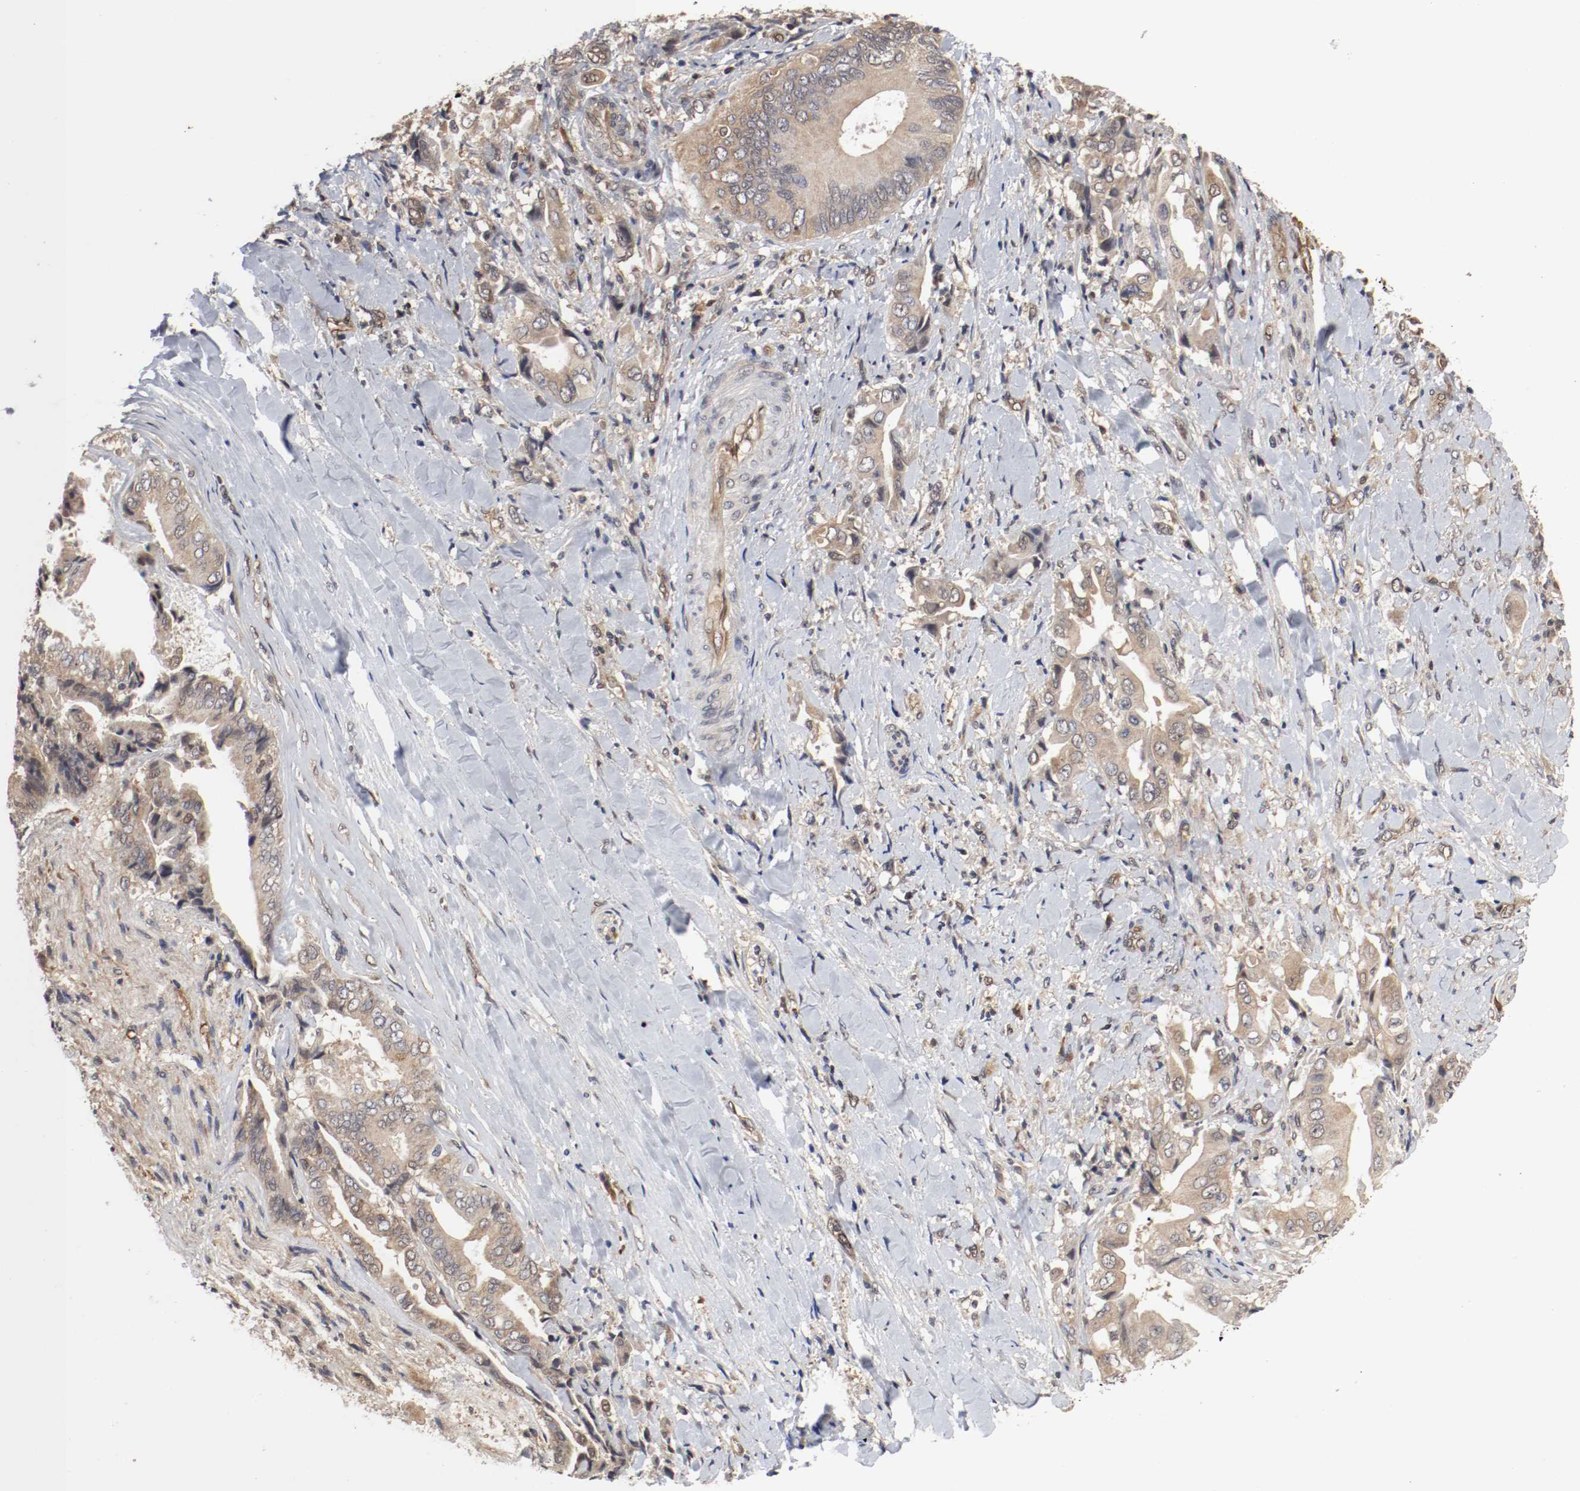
{"staining": {"intensity": "moderate", "quantity": ">75%", "location": "cytoplasmic/membranous,nuclear"}, "tissue": "liver cancer", "cell_type": "Tumor cells", "image_type": "cancer", "snomed": [{"axis": "morphology", "description": "Cholangiocarcinoma"}, {"axis": "topography", "description": "Liver"}], "caption": "Immunohistochemical staining of liver cancer demonstrates medium levels of moderate cytoplasmic/membranous and nuclear protein expression in about >75% of tumor cells.", "gene": "AFG3L2", "patient": {"sex": "male", "age": 58}}